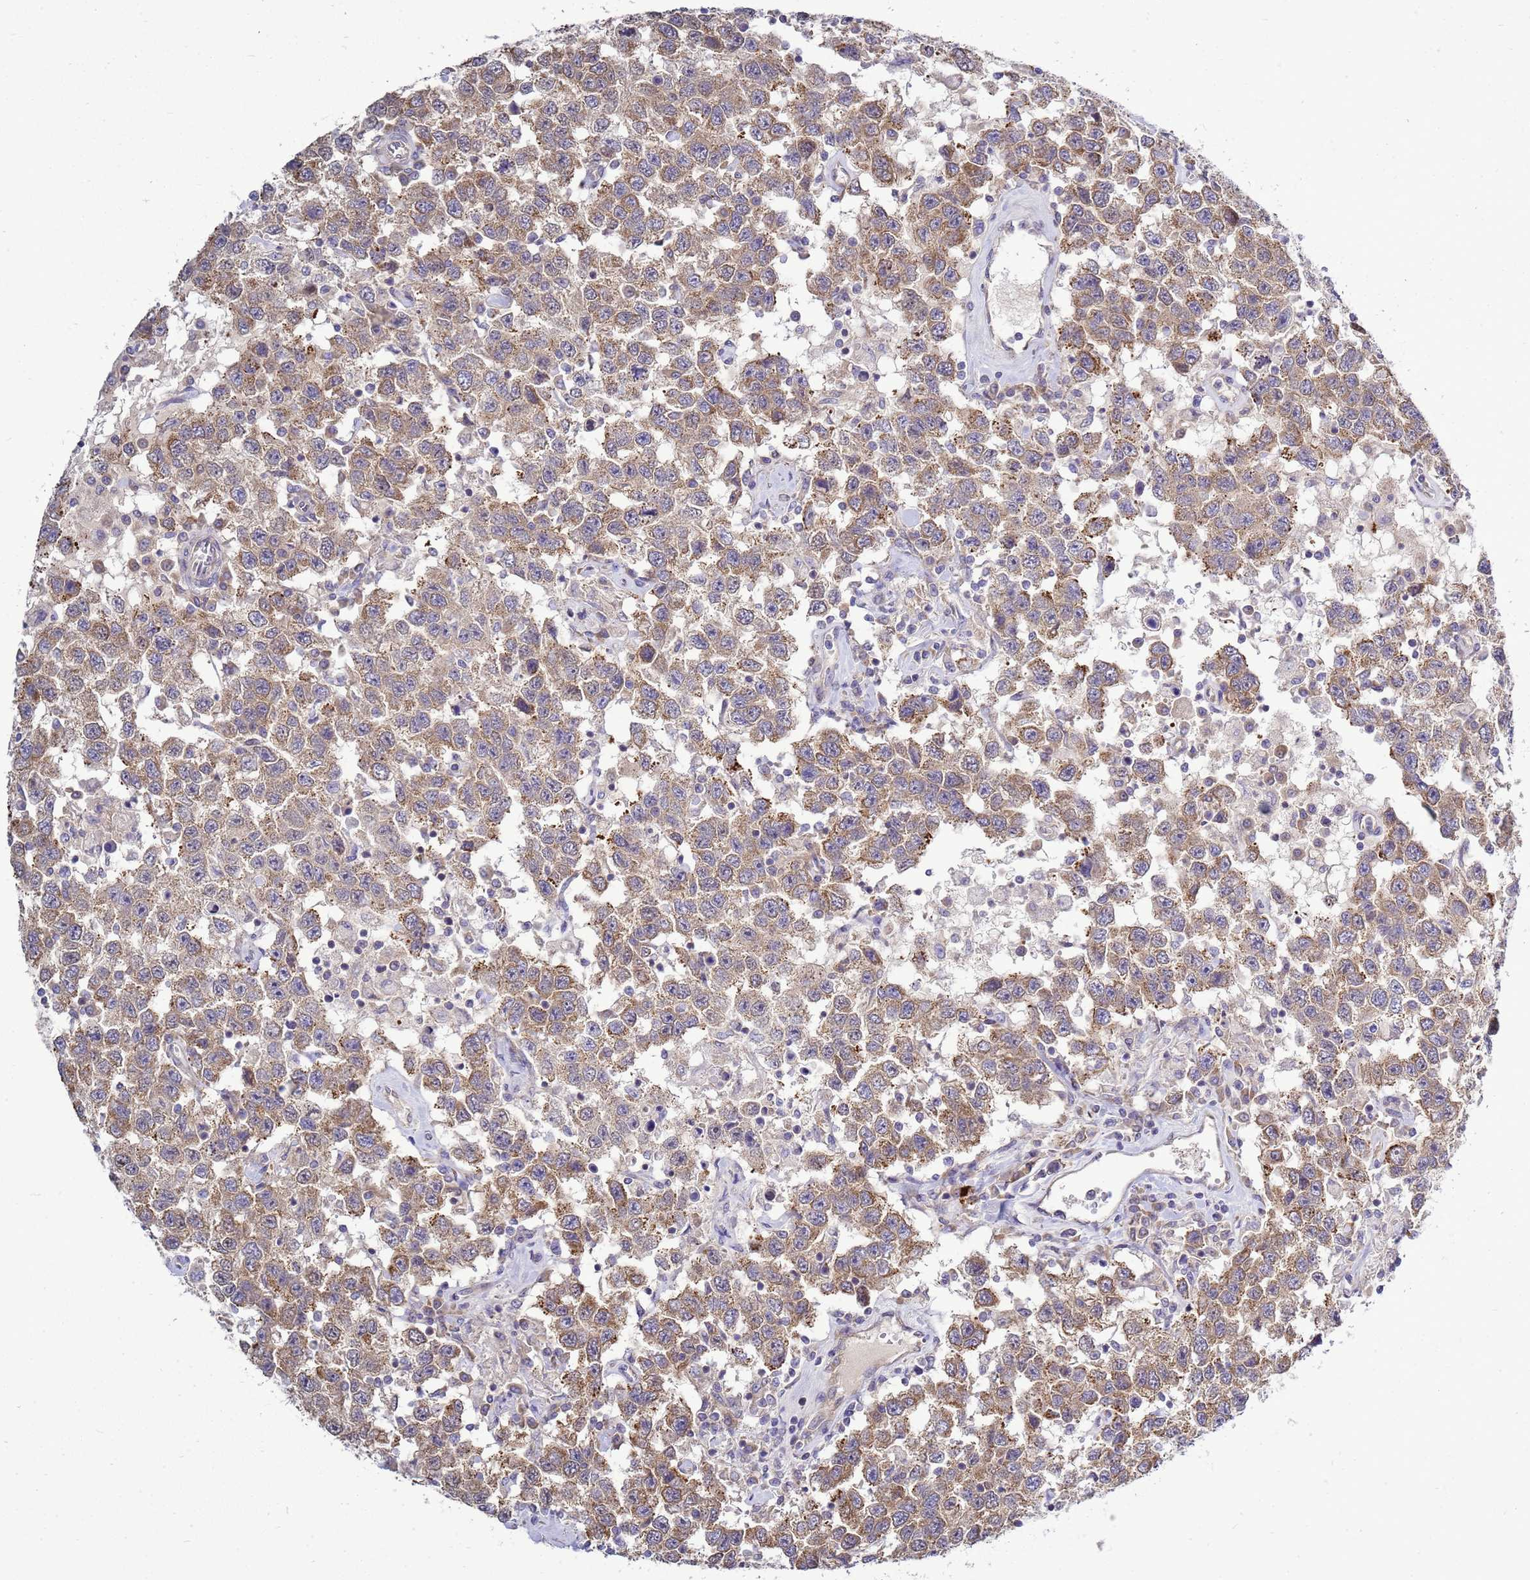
{"staining": {"intensity": "moderate", "quantity": "25%-75%", "location": "cytoplasmic/membranous"}, "tissue": "testis cancer", "cell_type": "Tumor cells", "image_type": "cancer", "snomed": [{"axis": "morphology", "description": "Seminoma, NOS"}, {"axis": "topography", "description": "Testis"}], "caption": "Protein expression by immunohistochemistry demonstrates moderate cytoplasmic/membranous expression in approximately 25%-75% of tumor cells in seminoma (testis).", "gene": "MON1B", "patient": {"sex": "male", "age": 41}}